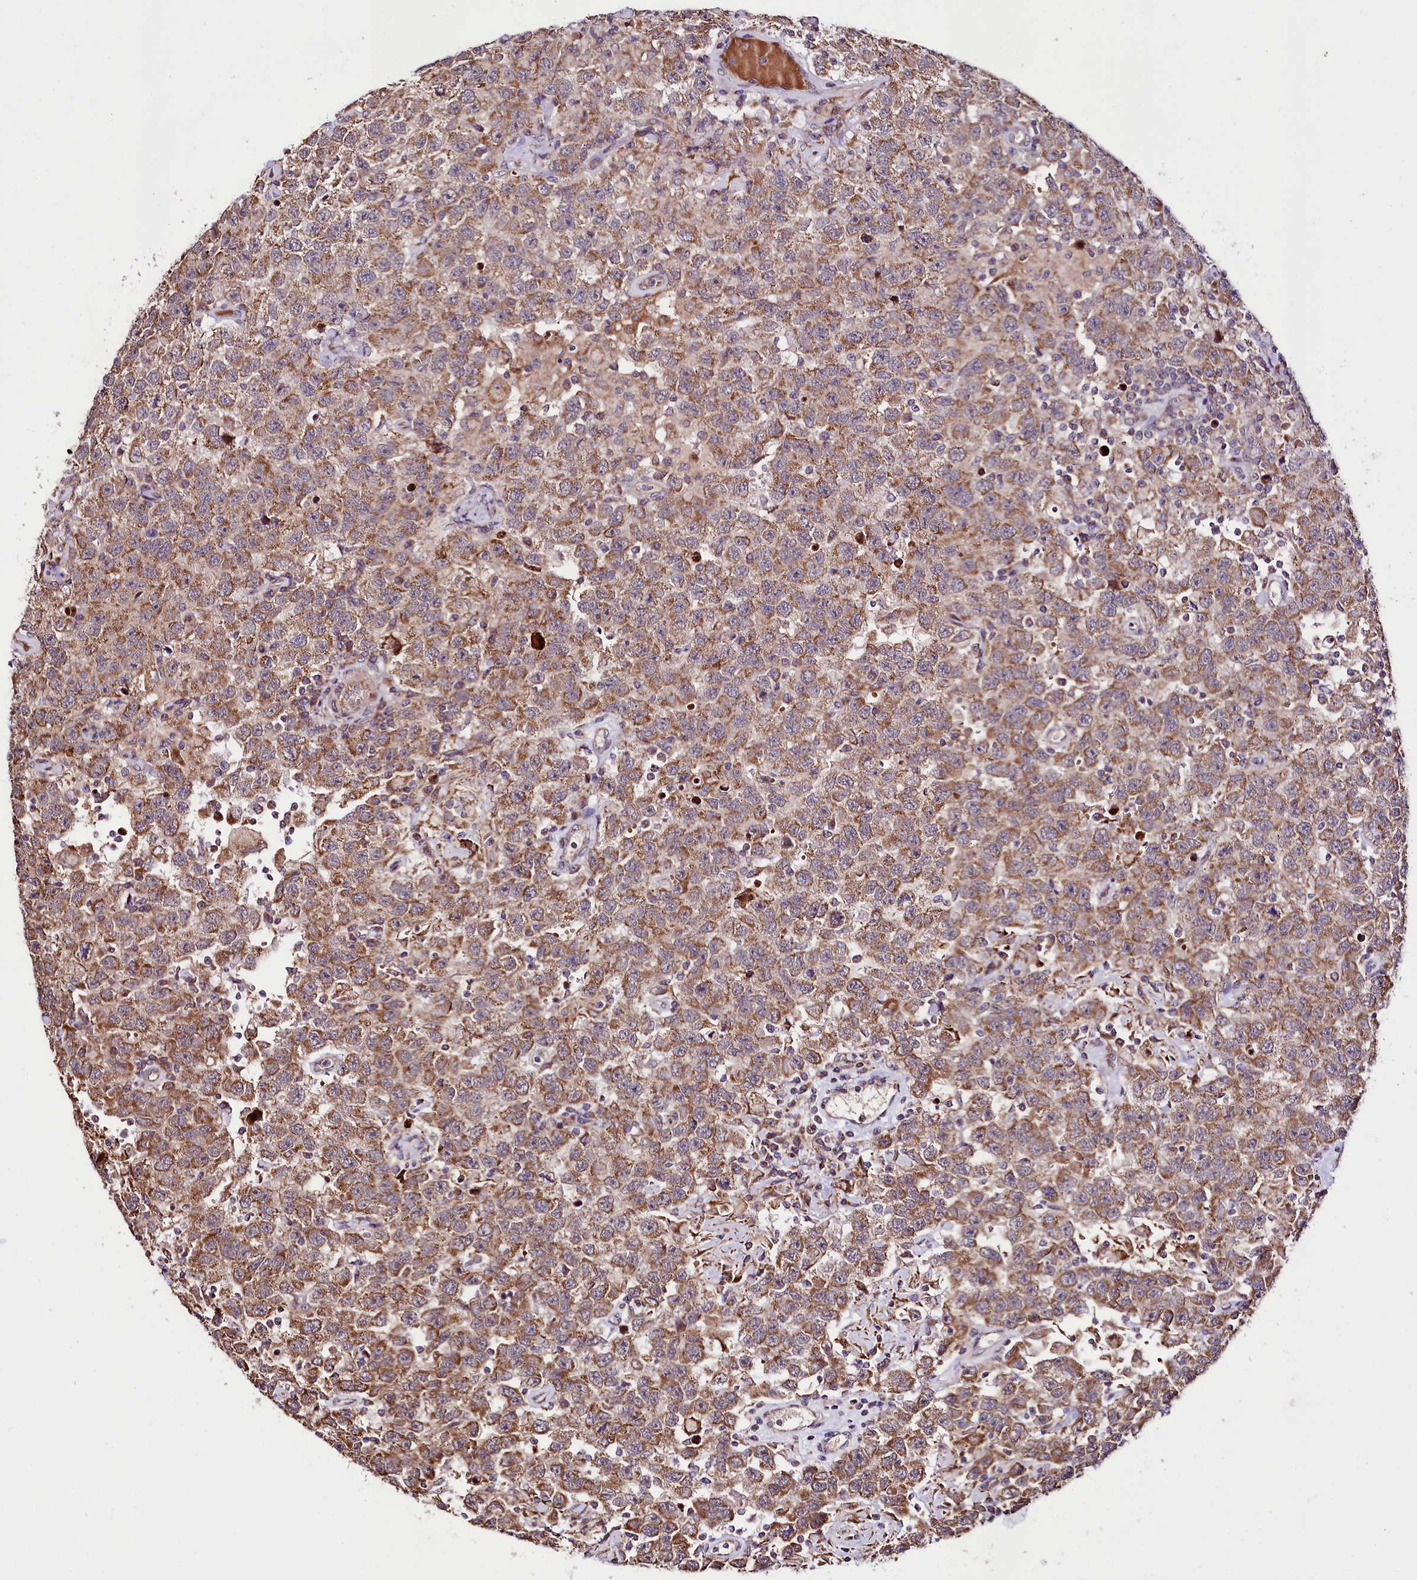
{"staining": {"intensity": "moderate", "quantity": ">75%", "location": "cytoplasmic/membranous"}, "tissue": "testis cancer", "cell_type": "Tumor cells", "image_type": "cancer", "snomed": [{"axis": "morphology", "description": "Seminoma, NOS"}, {"axis": "topography", "description": "Testis"}], "caption": "A brown stain shows moderate cytoplasmic/membranous expression of a protein in human testis cancer (seminoma) tumor cells.", "gene": "ST7", "patient": {"sex": "male", "age": 41}}